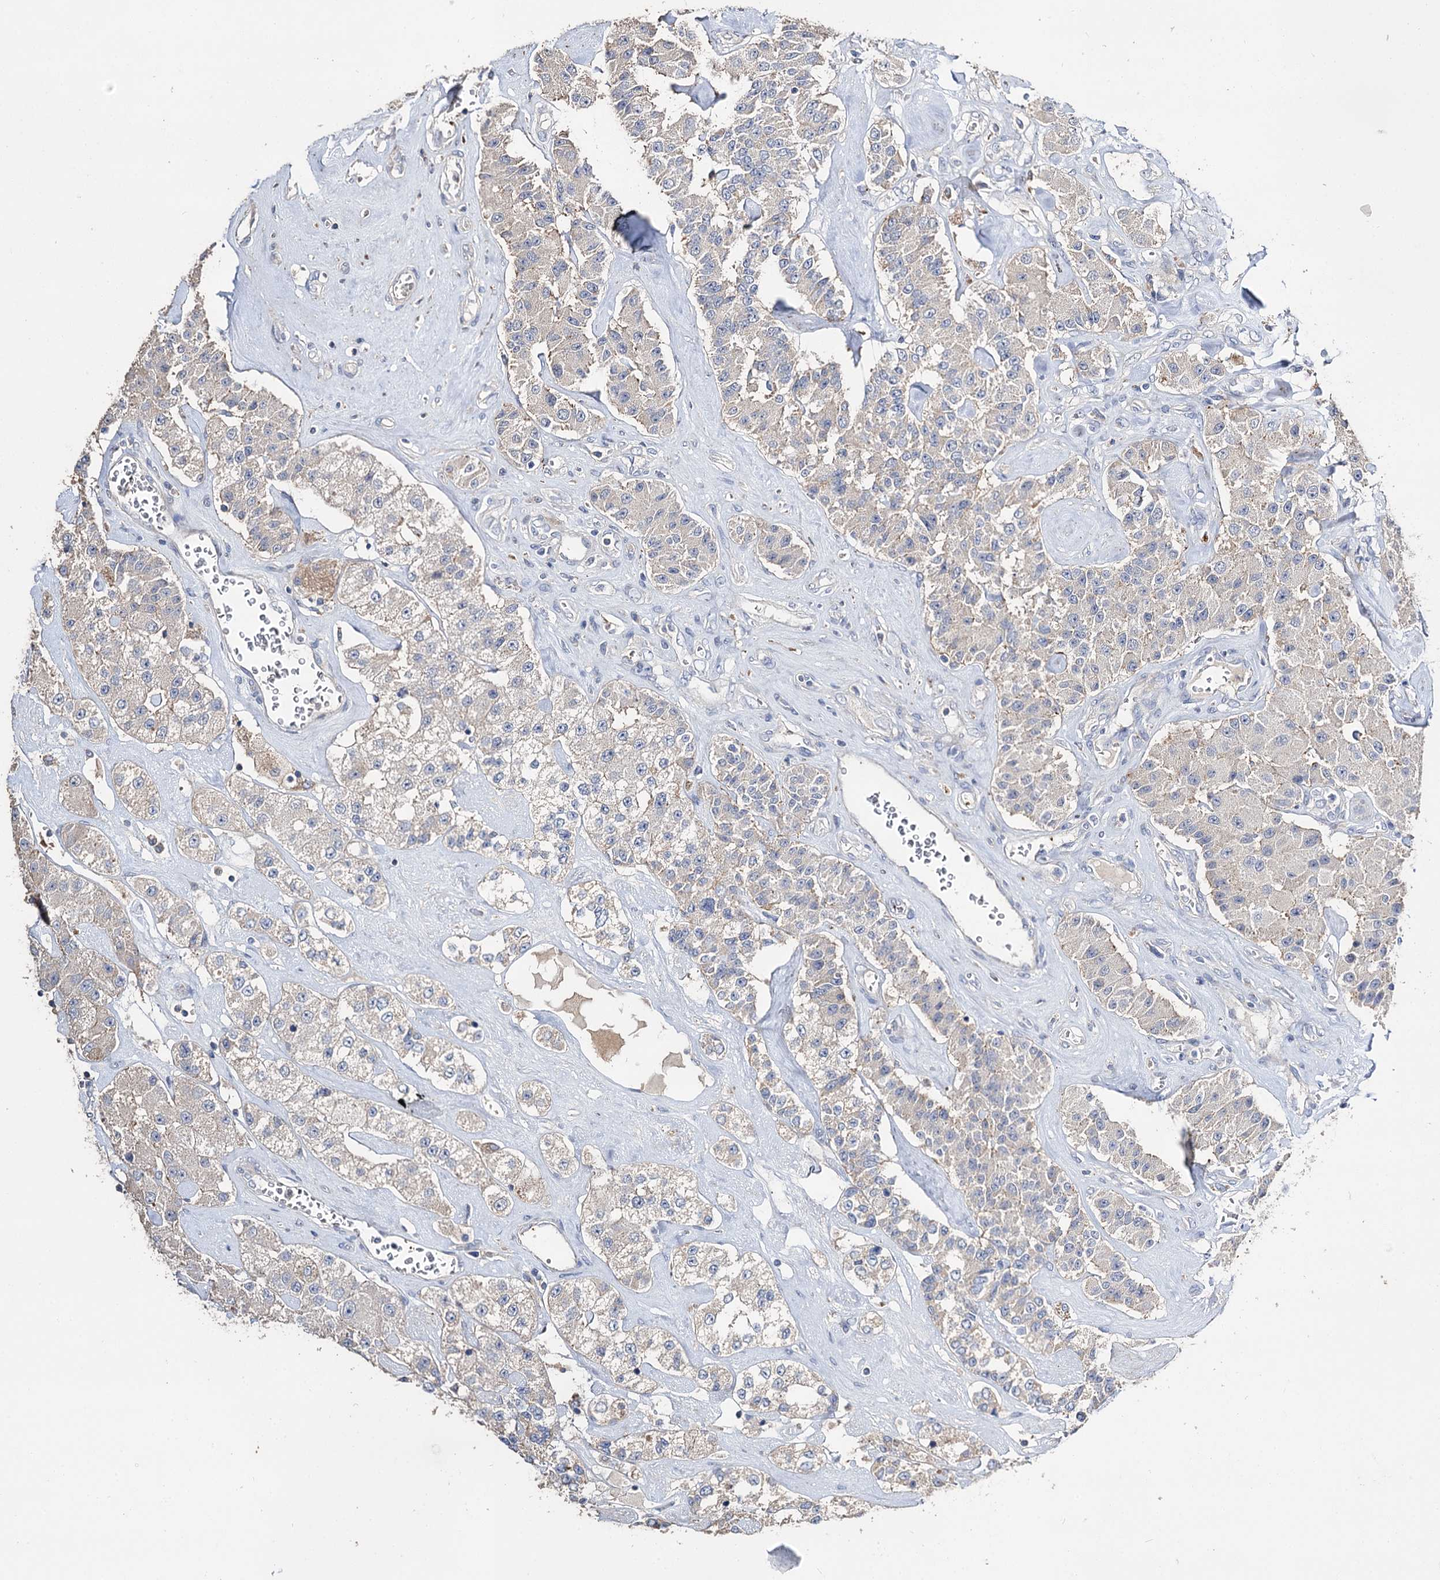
{"staining": {"intensity": "weak", "quantity": "<25%", "location": "cytoplasmic/membranous"}, "tissue": "carcinoid", "cell_type": "Tumor cells", "image_type": "cancer", "snomed": [{"axis": "morphology", "description": "Carcinoid, malignant, NOS"}, {"axis": "topography", "description": "Pancreas"}], "caption": "Immunohistochemistry (IHC) of malignant carcinoid displays no staining in tumor cells.", "gene": "DNAH6", "patient": {"sex": "male", "age": 41}}